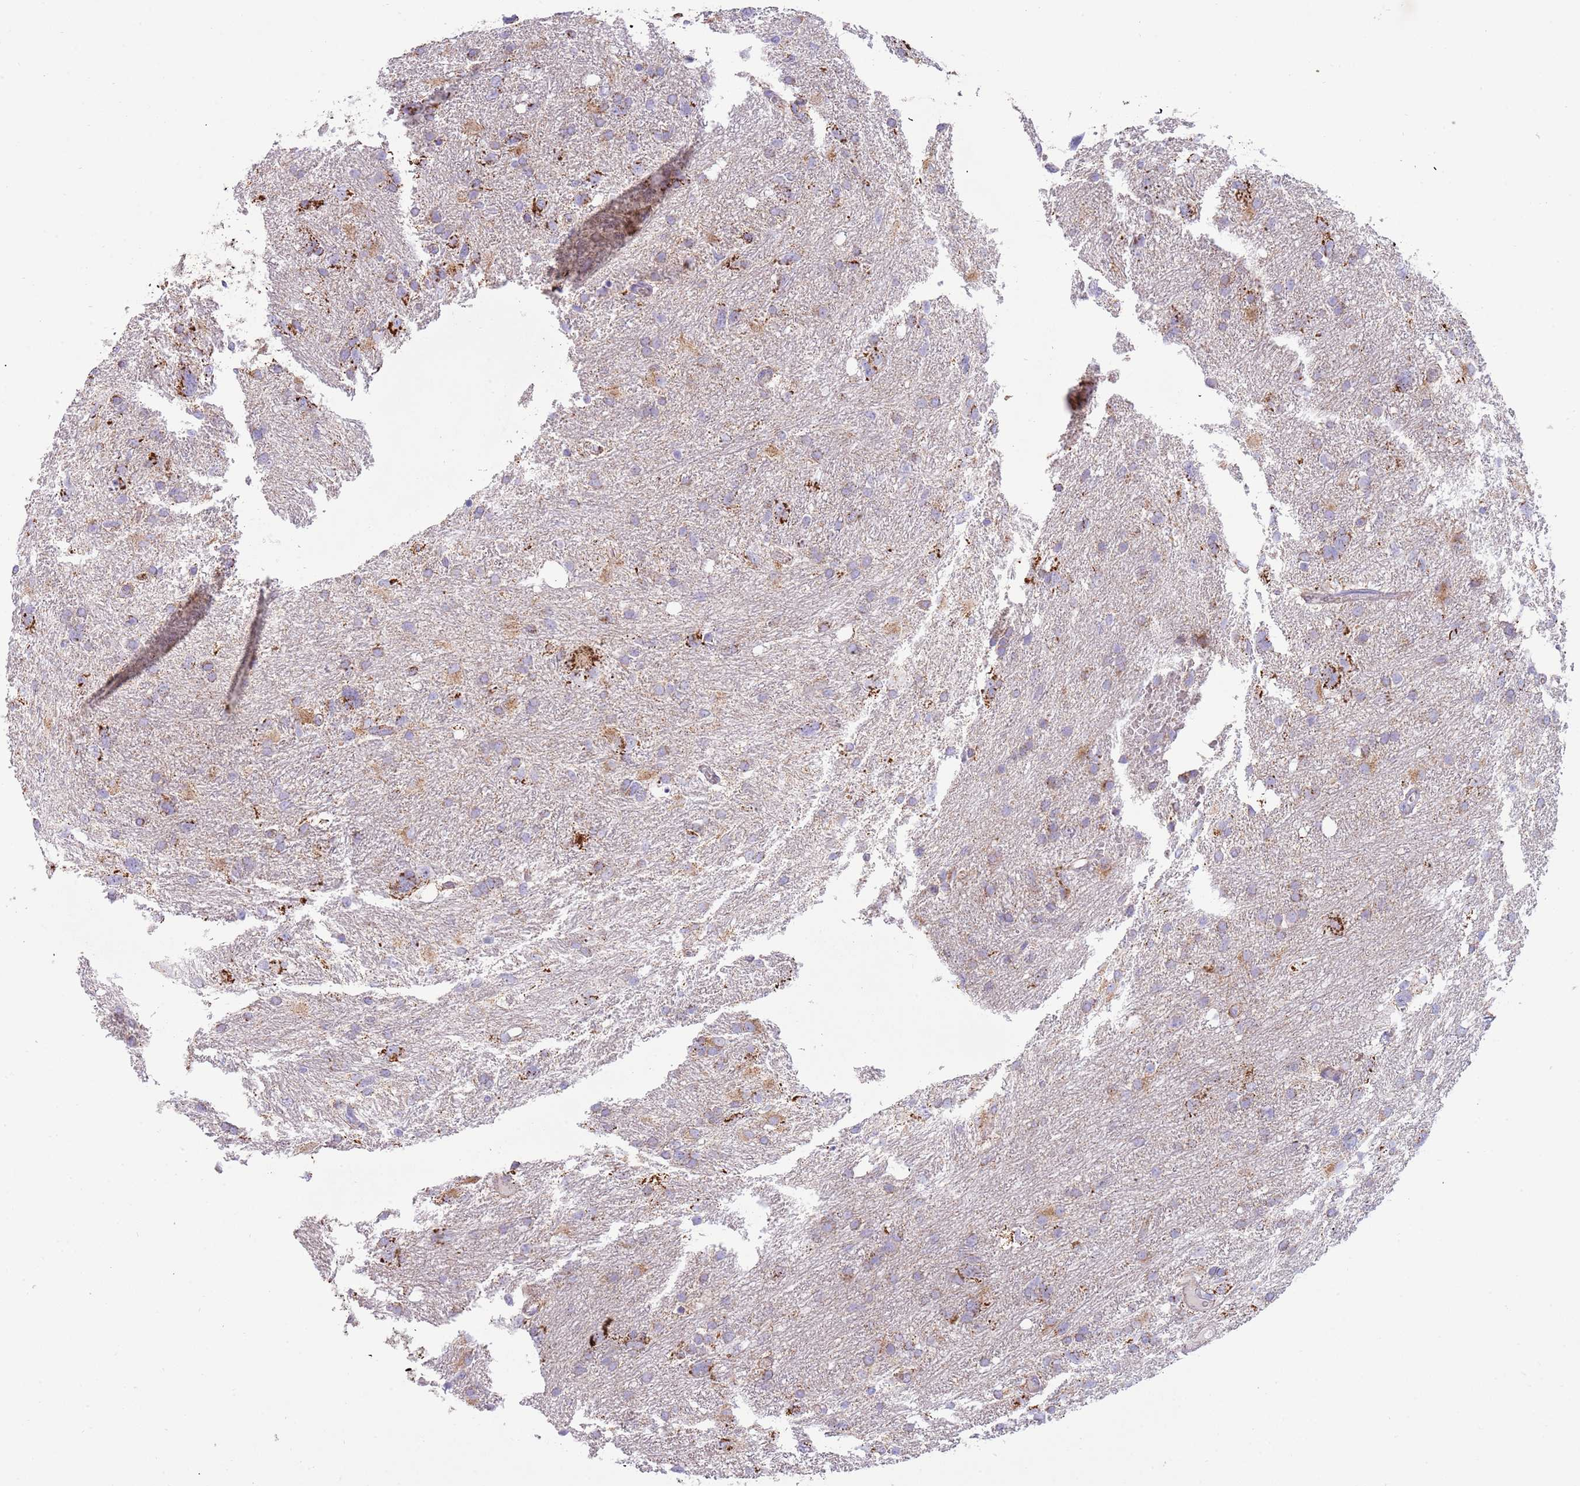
{"staining": {"intensity": "moderate", "quantity": "25%-75%", "location": "cytoplasmic/membranous"}, "tissue": "glioma", "cell_type": "Tumor cells", "image_type": "cancer", "snomed": [{"axis": "morphology", "description": "Glioma, malignant, High grade"}, {"axis": "topography", "description": "Brain"}], "caption": "Immunohistochemical staining of glioma demonstrates medium levels of moderate cytoplasmic/membranous protein positivity in about 25%-75% of tumor cells. (DAB (3,3'-diaminobenzidine) IHC, brown staining for protein, blue staining for nuclei).", "gene": "RNF222", "patient": {"sex": "male", "age": 61}}